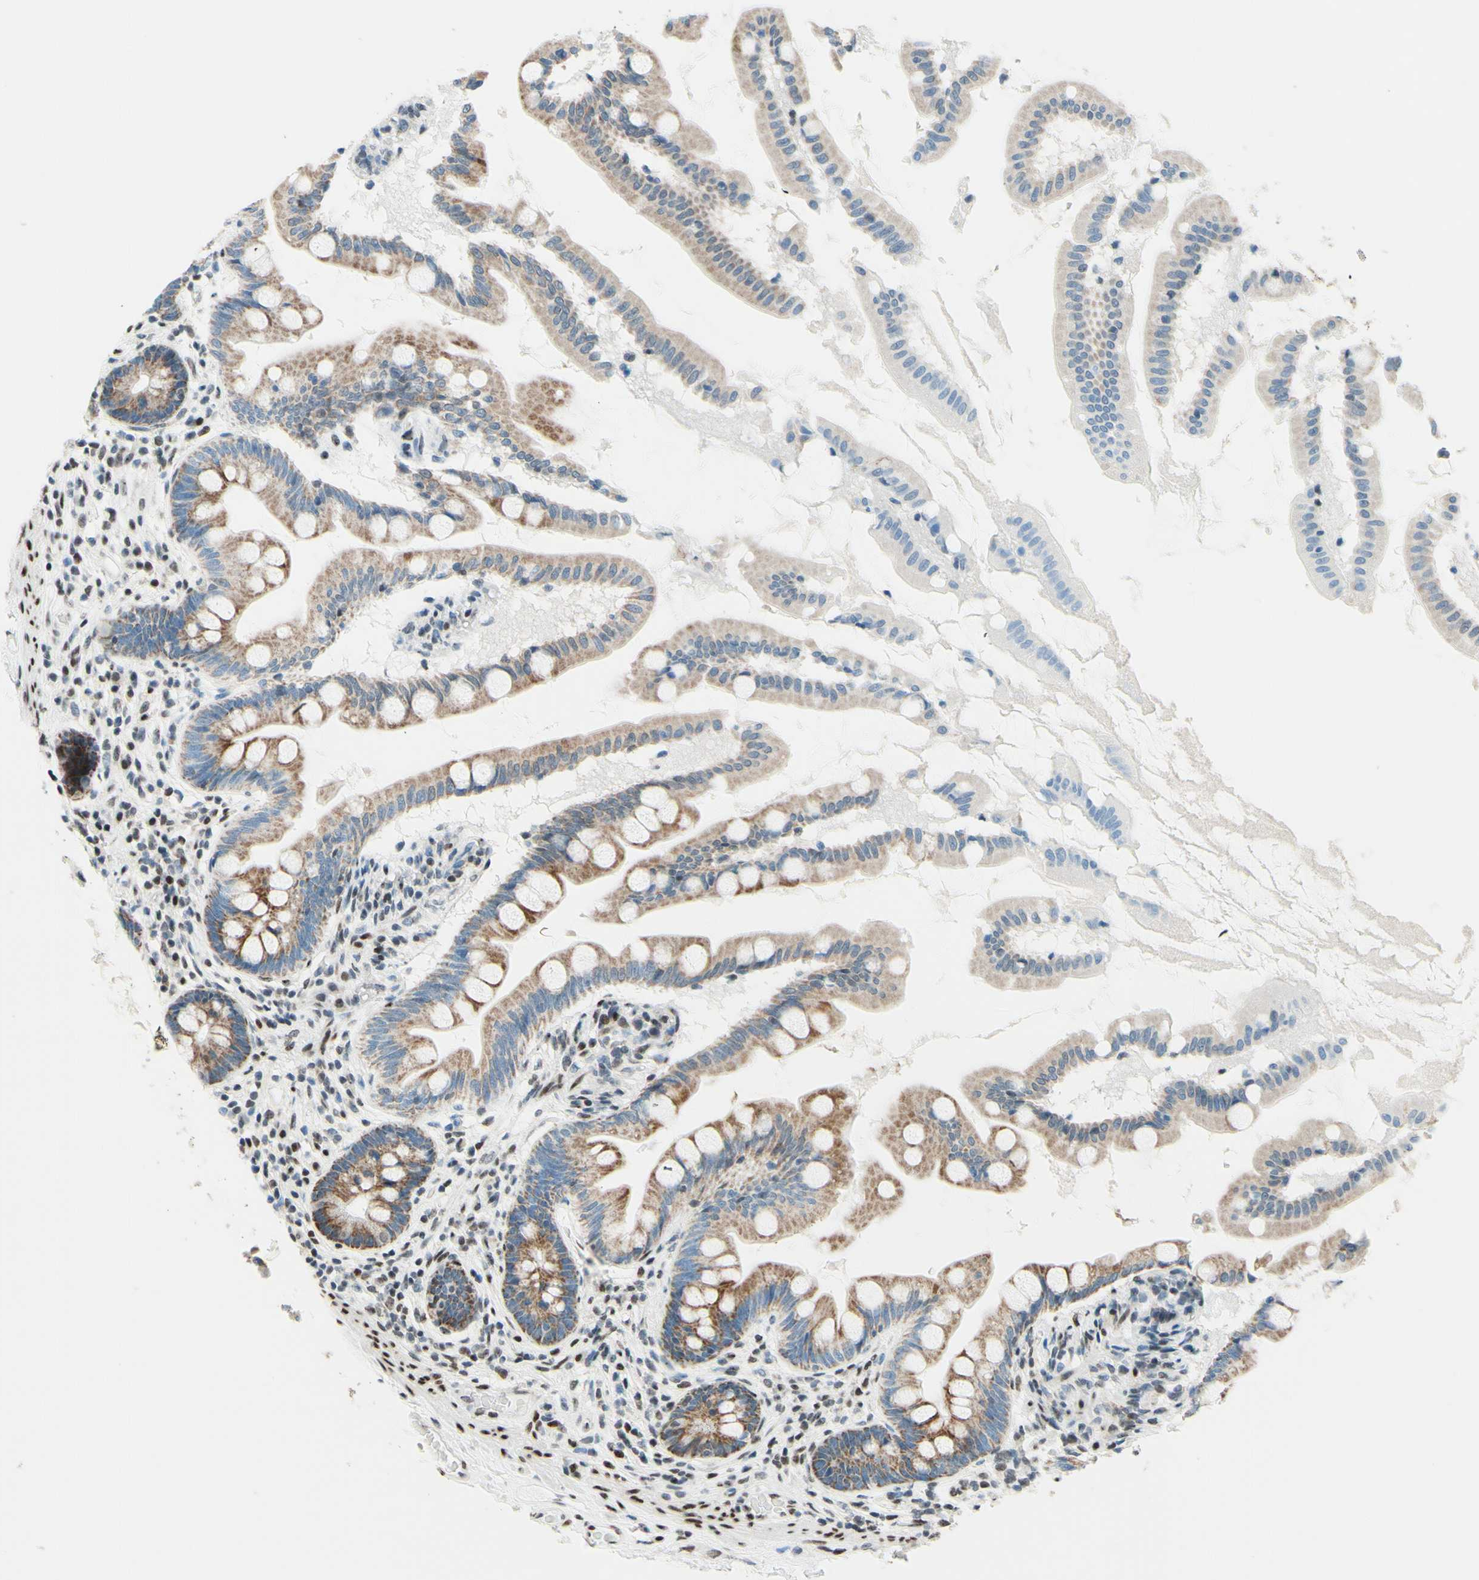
{"staining": {"intensity": "strong", "quantity": "25%-75%", "location": "cytoplasmic/membranous"}, "tissue": "small intestine", "cell_type": "Glandular cells", "image_type": "normal", "snomed": [{"axis": "morphology", "description": "Normal tissue, NOS"}, {"axis": "topography", "description": "Small intestine"}], "caption": "High-power microscopy captured an immunohistochemistry micrograph of unremarkable small intestine, revealing strong cytoplasmic/membranous staining in approximately 25%-75% of glandular cells.", "gene": "CBX7", "patient": {"sex": "female", "age": 56}}